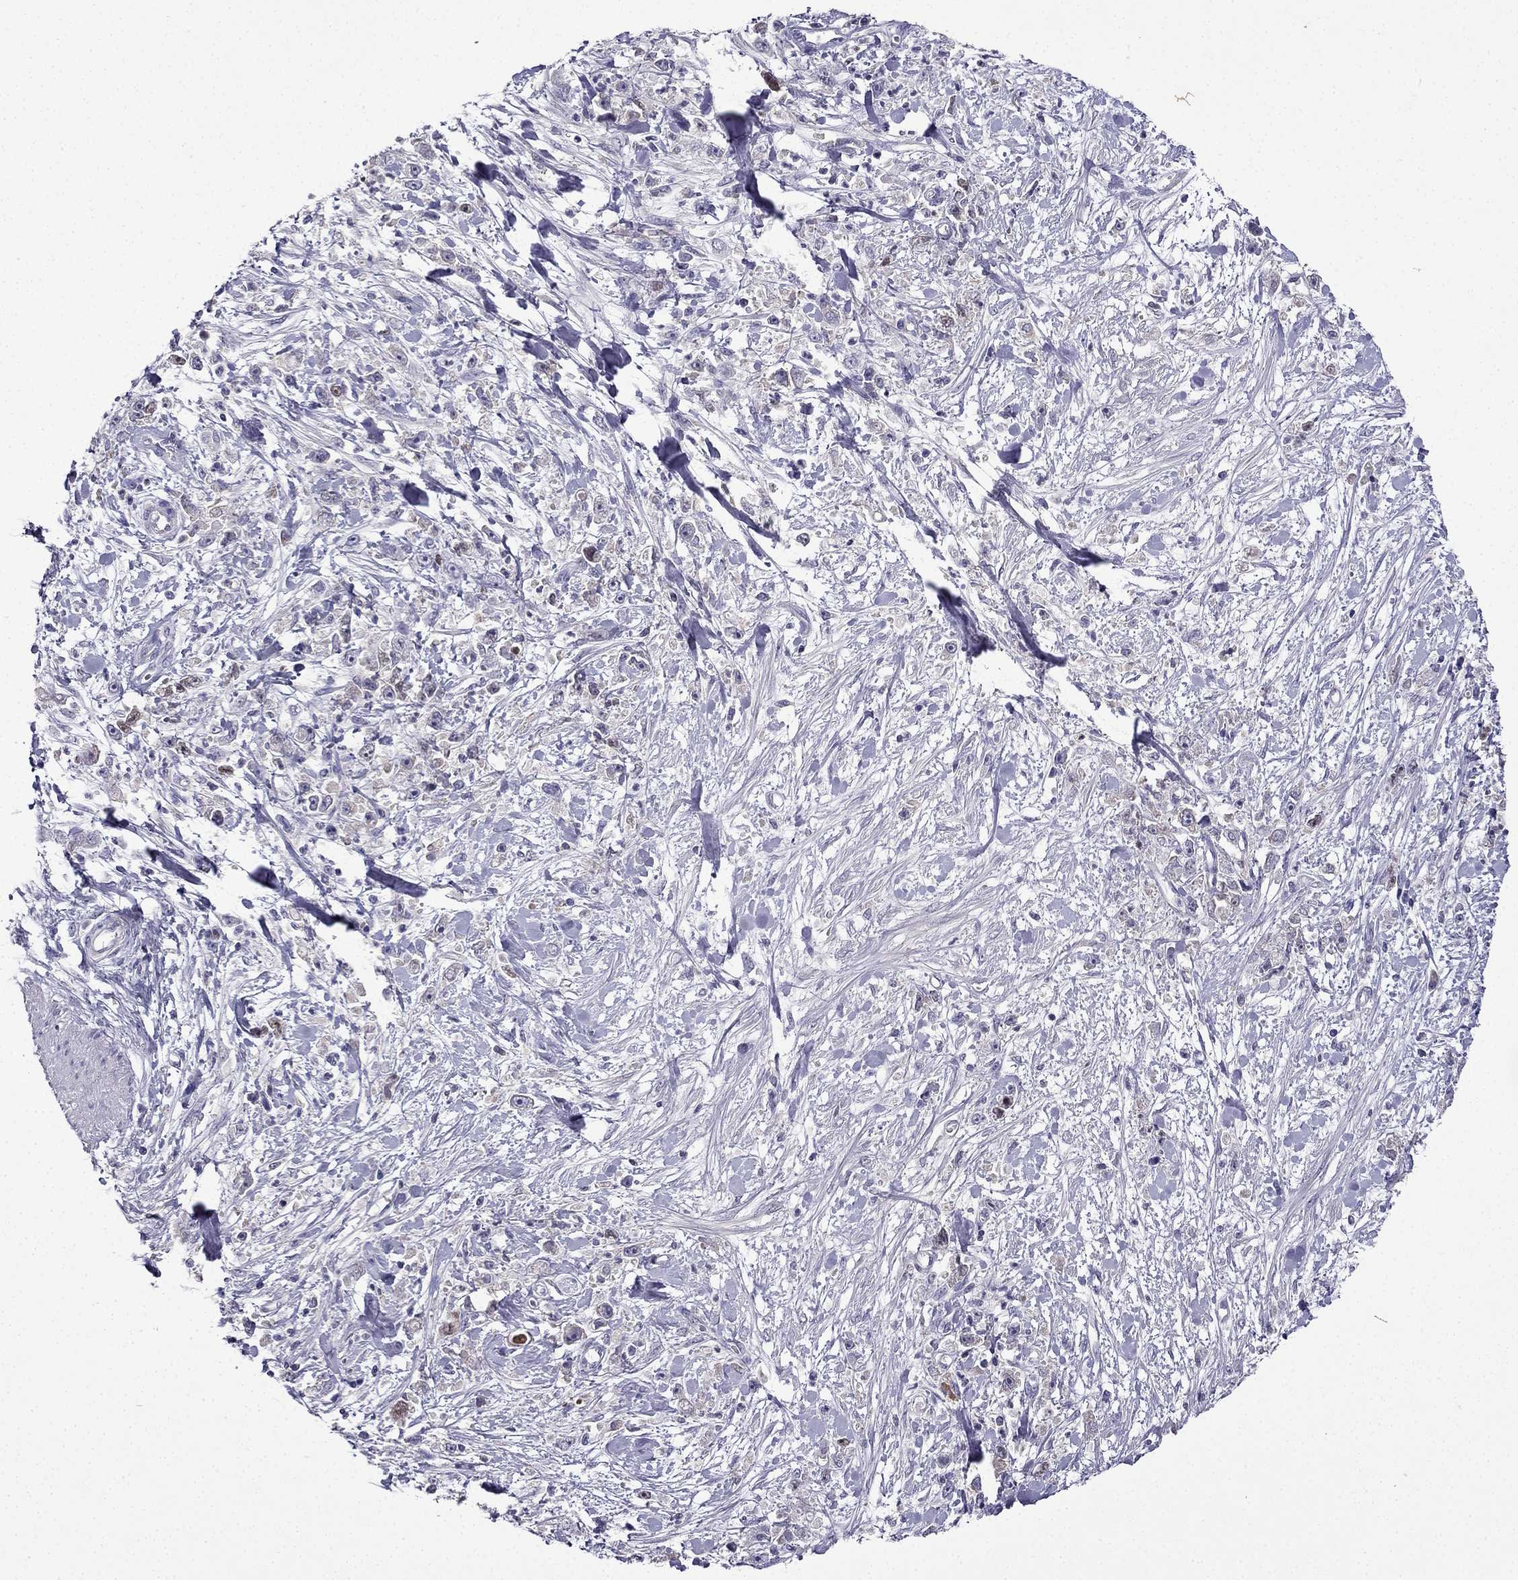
{"staining": {"intensity": "negative", "quantity": "none", "location": "none"}, "tissue": "stomach cancer", "cell_type": "Tumor cells", "image_type": "cancer", "snomed": [{"axis": "morphology", "description": "Adenocarcinoma, NOS"}, {"axis": "topography", "description": "Stomach"}], "caption": "IHC photomicrograph of neoplastic tissue: human stomach adenocarcinoma stained with DAB exhibits no significant protein expression in tumor cells. (DAB (3,3'-diaminobenzidine) IHC visualized using brightfield microscopy, high magnification).", "gene": "UHRF1", "patient": {"sex": "female", "age": 59}}